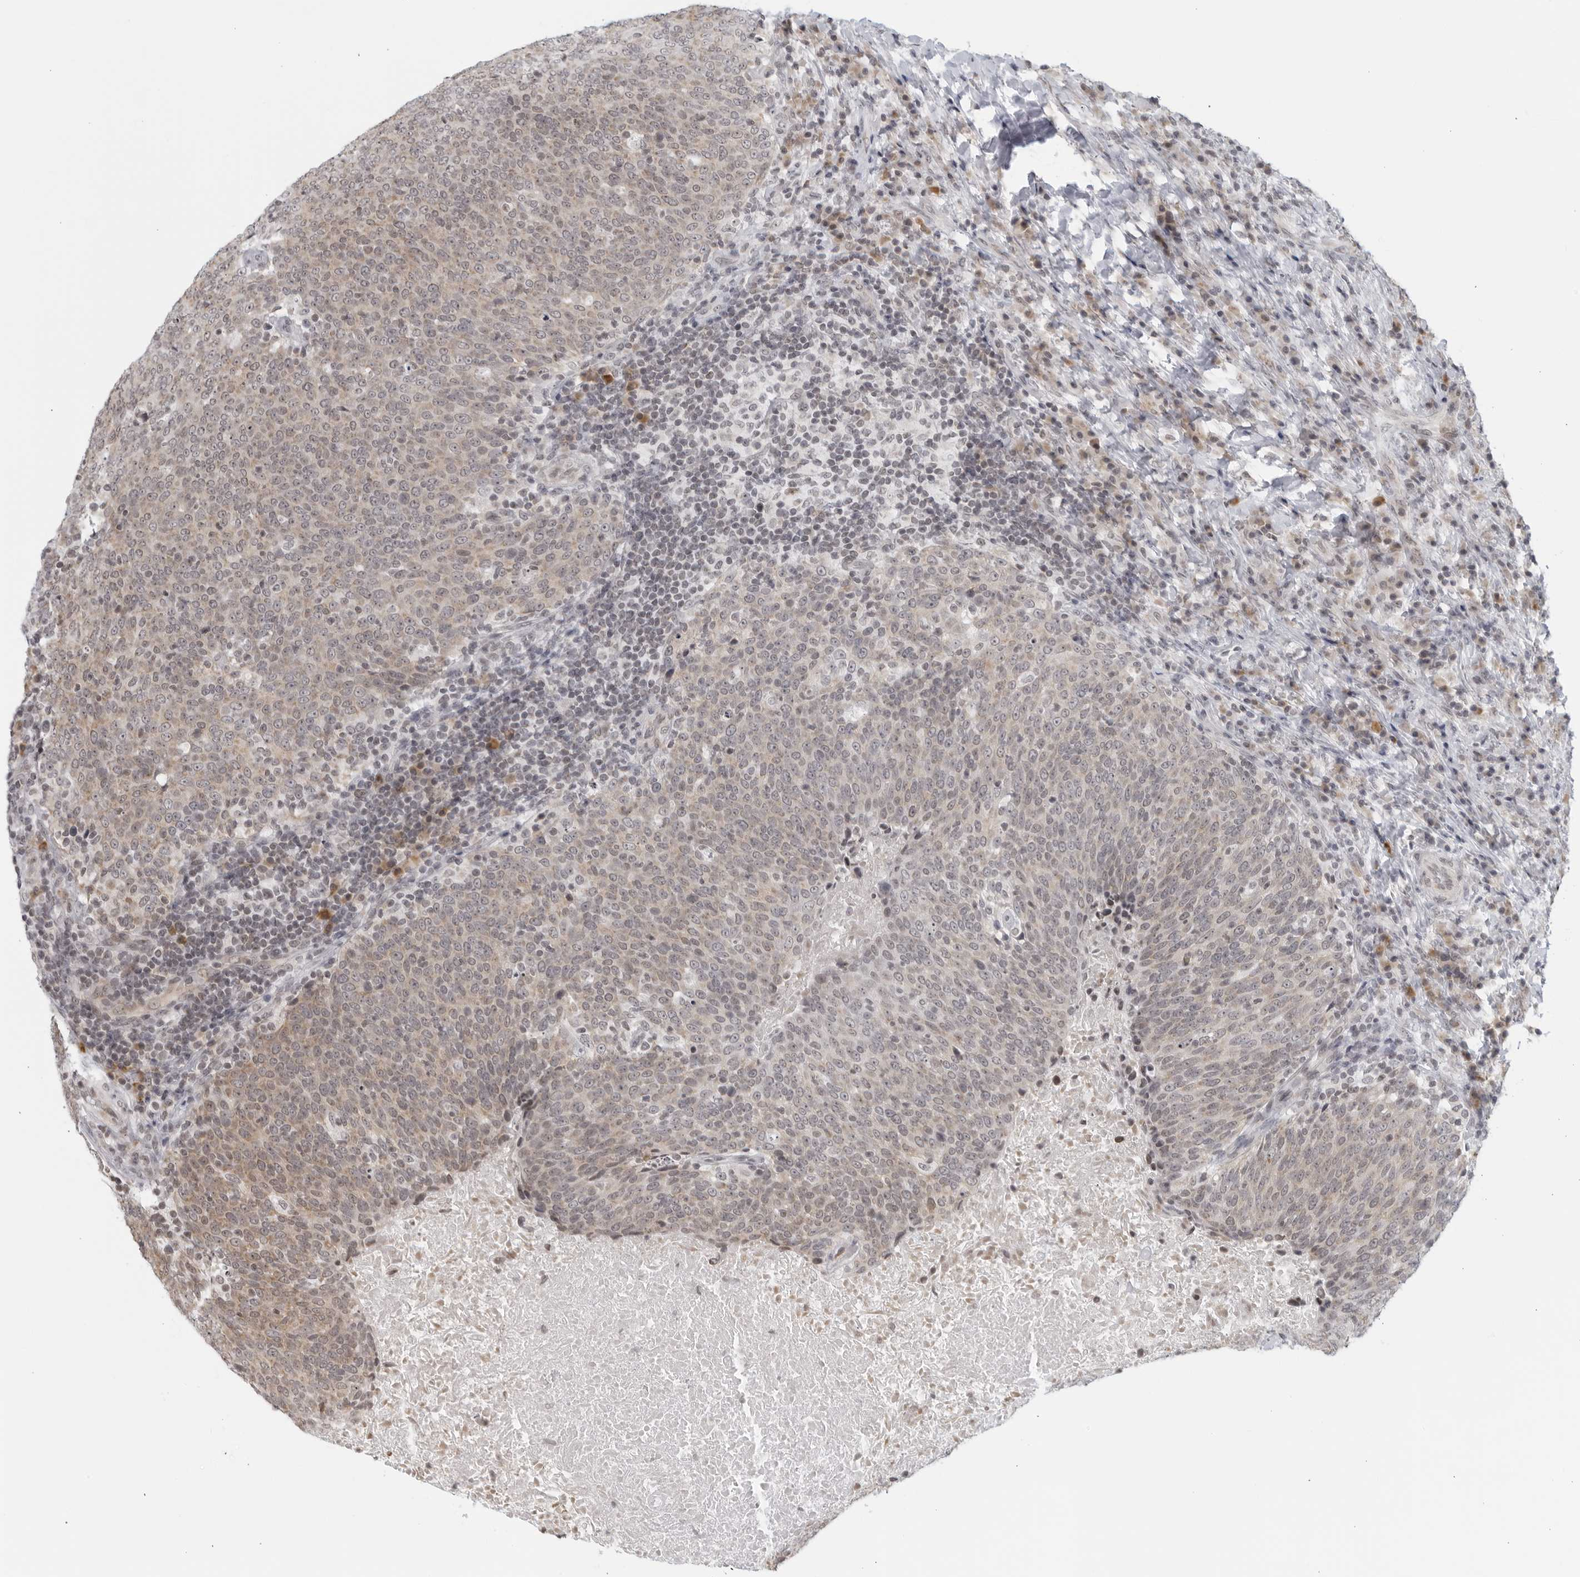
{"staining": {"intensity": "weak", "quantity": "25%-75%", "location": "cytoplasmic/membranous"}, "tissue": "head and neck cancer", "cell_type": "Tumor cells", "image_type": "cancer", "snomed": [{"axis": "morphology", "description": "Squamous cell carcinoma, NOS"}, {"axis": "morphology", "description": "Squamous cell carcinoma, metastatic, NOS"}, {"axis": "topography", "description": "Lymph node"}, {"axis": "topography", "description": "Head-Neck"}], "caption": "The image shows staining of head and neck cancer, revealing weak cytoplasmic/membranous protein staining (brown color) within tumor cells. The staining was performed using DAB (3,3'-diaminobenzidine) to visualize the protein expression in brown, while the nuclei were stained in blue with hematoxylin (Magnification: 20x).", "gene": "RAB11FIP3", "patient": {"sex": "male", "age": 62}}